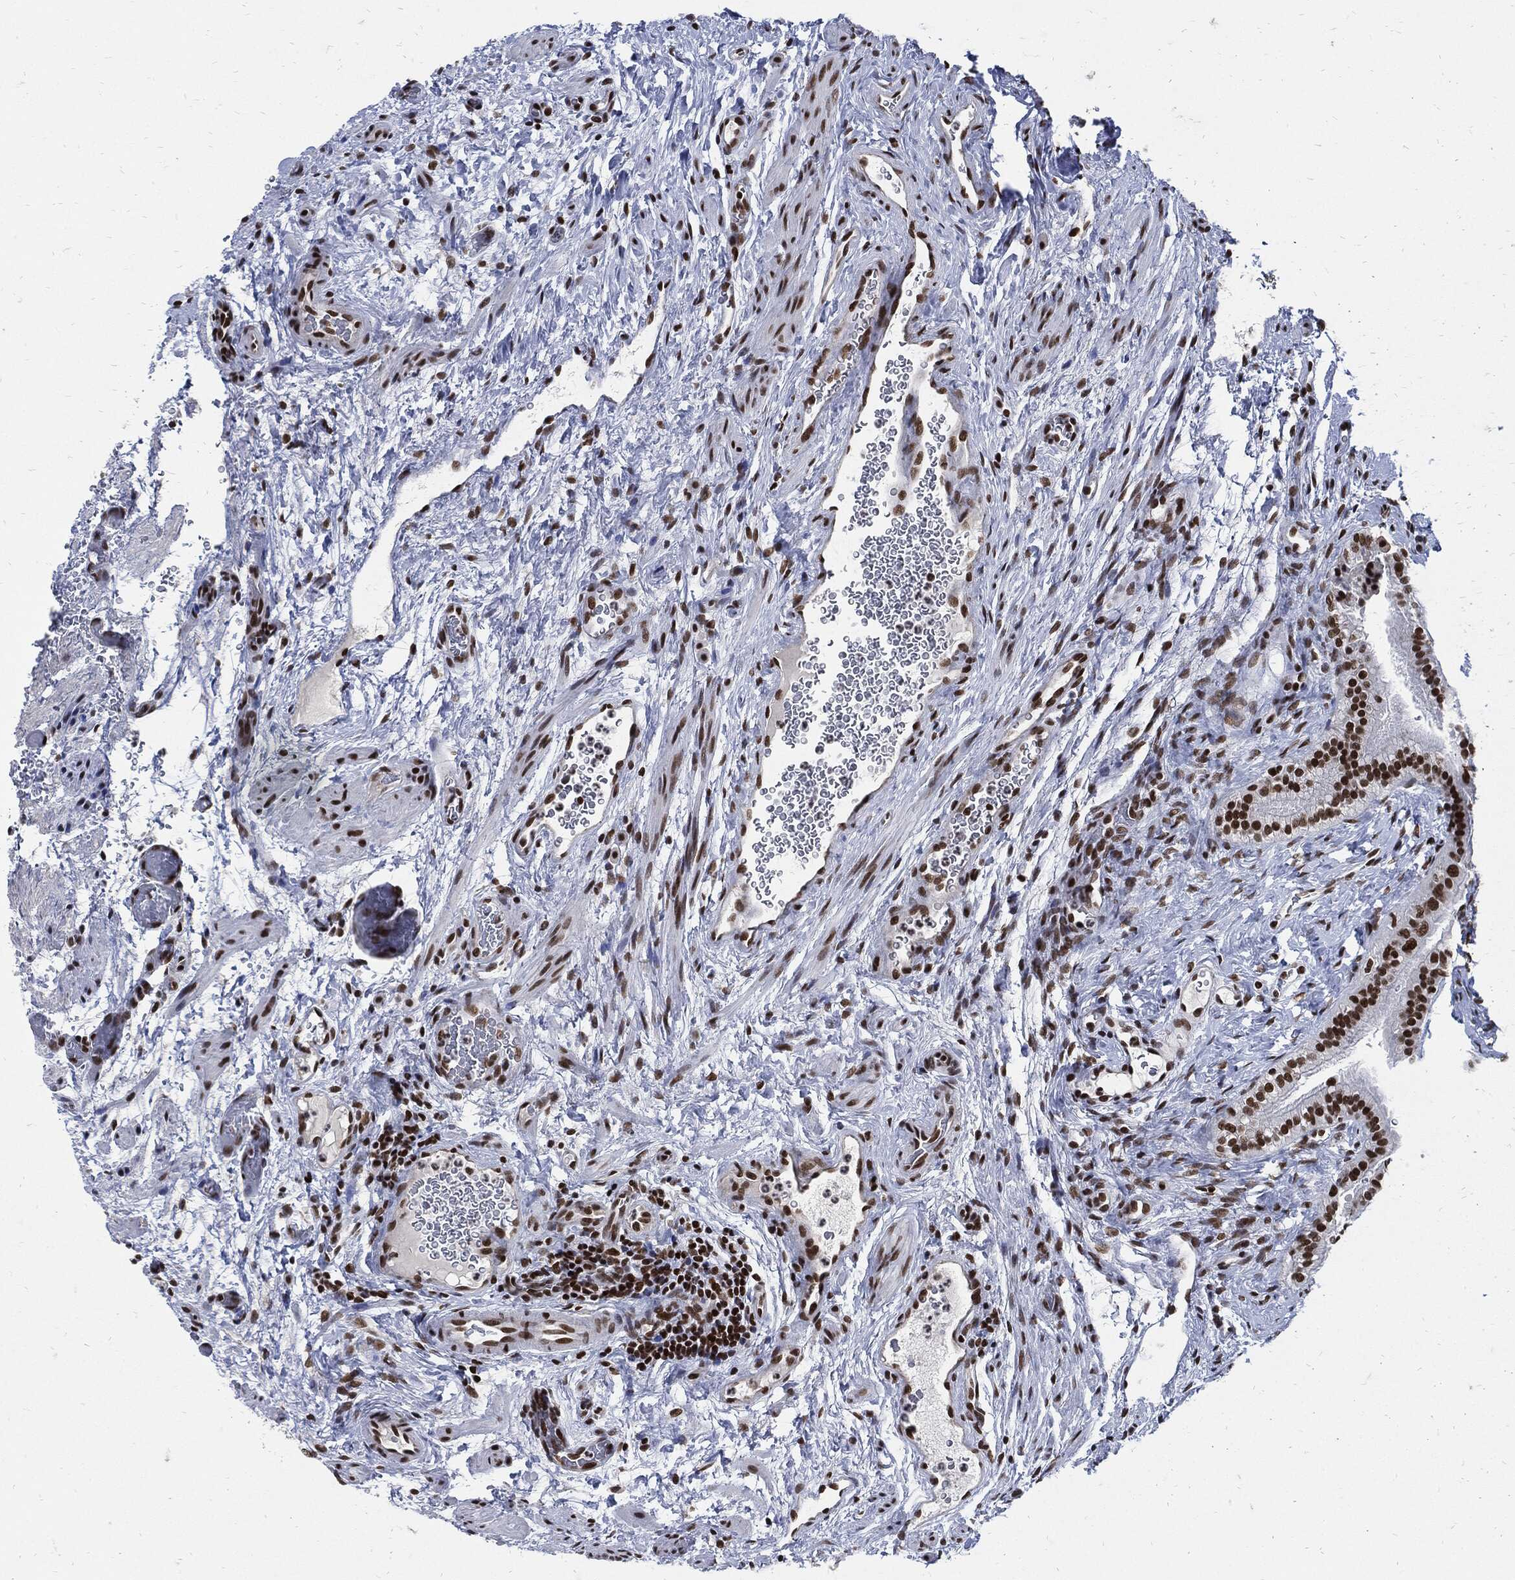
{"staining": {"intensity": "strong", "quantity": ">75%", "location": "nuclear"}, "tissue": "fallopian tube", "cell_type": "Glandular cells", "image_type": "normal", "snomed": [{"axis": "morphology", "description": "Normal tissue, NOS"}, {"axis": "topography", "description": "Fallopian tube"}], "caption": "Immunohistochemistry histopathology image of normal fallopian tube: human fallopian tube stained using IHC demonstrates high levels of strong protein expression localized specifically in the nuclear of glandular cells, appearing as a nuclear brown color.", "gene": "TERF2", "patient": {"sex": "female", "age": 41}}